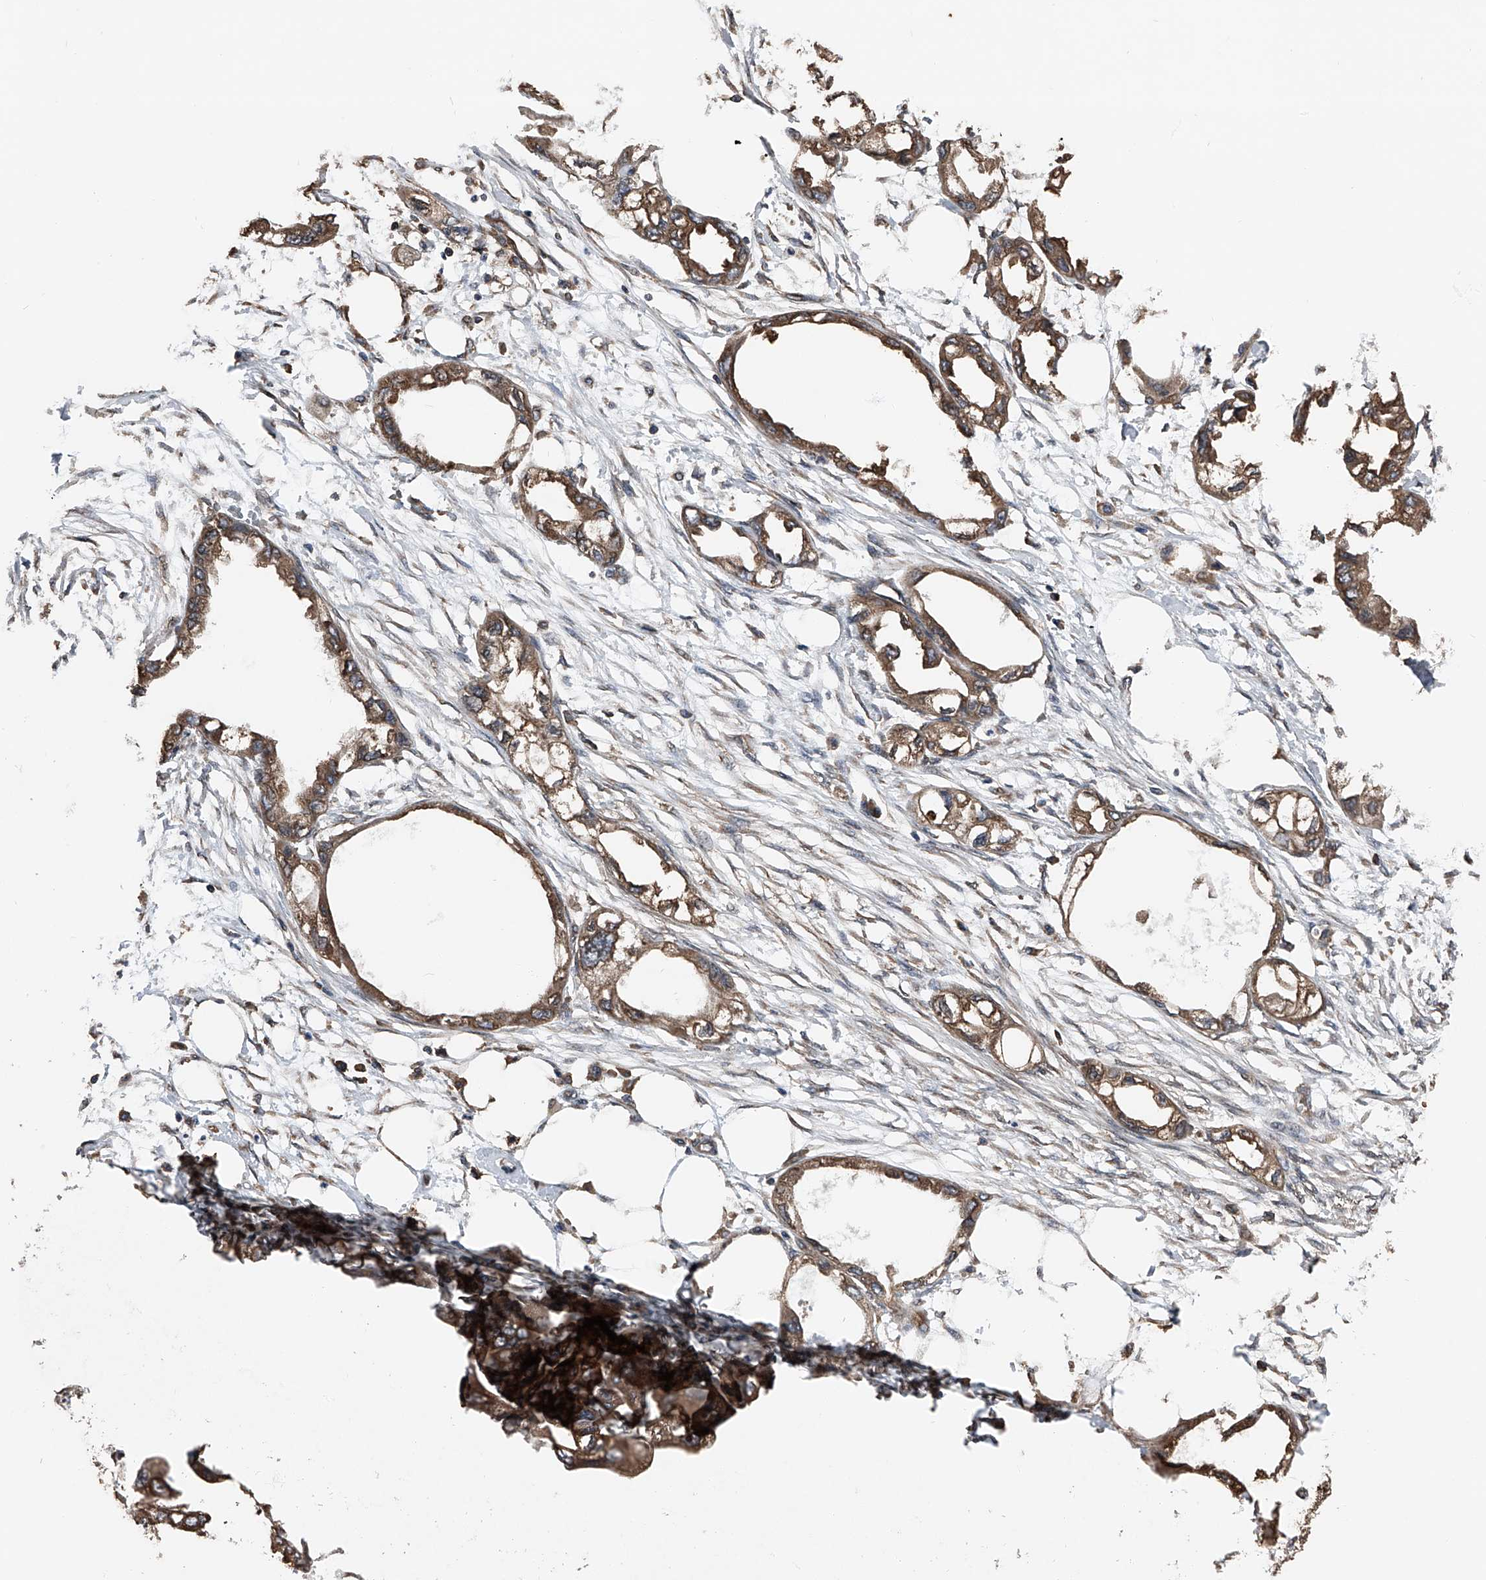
{"staining": {"intensity": "moderate", "quantity": ">75%", "location": "cytoplasmic/membranous"}, "tissue": "endometrial cancer", "cell_type": "Tumor cells", "image_type": "cancer", "snomed": [{"axis": "morphology", "description": "Adenocarcinoma, NOS"}, {"axis": "morphology", "description": "Adenocarcinoma, metastatic, NOS"}, {"axis": "topography", "description": "Adipose tissue"}, {"axis": "topography", "description": "Endometrium"}], "caption": "A brown stain shows moderate cytoplasmic/membranous expression of a protein in human endometrial cancer (metastatic adenocarcinoma) tumor cells.", "gene": "KCNJ2", "patient": {"sex": "female", "age": 67}}